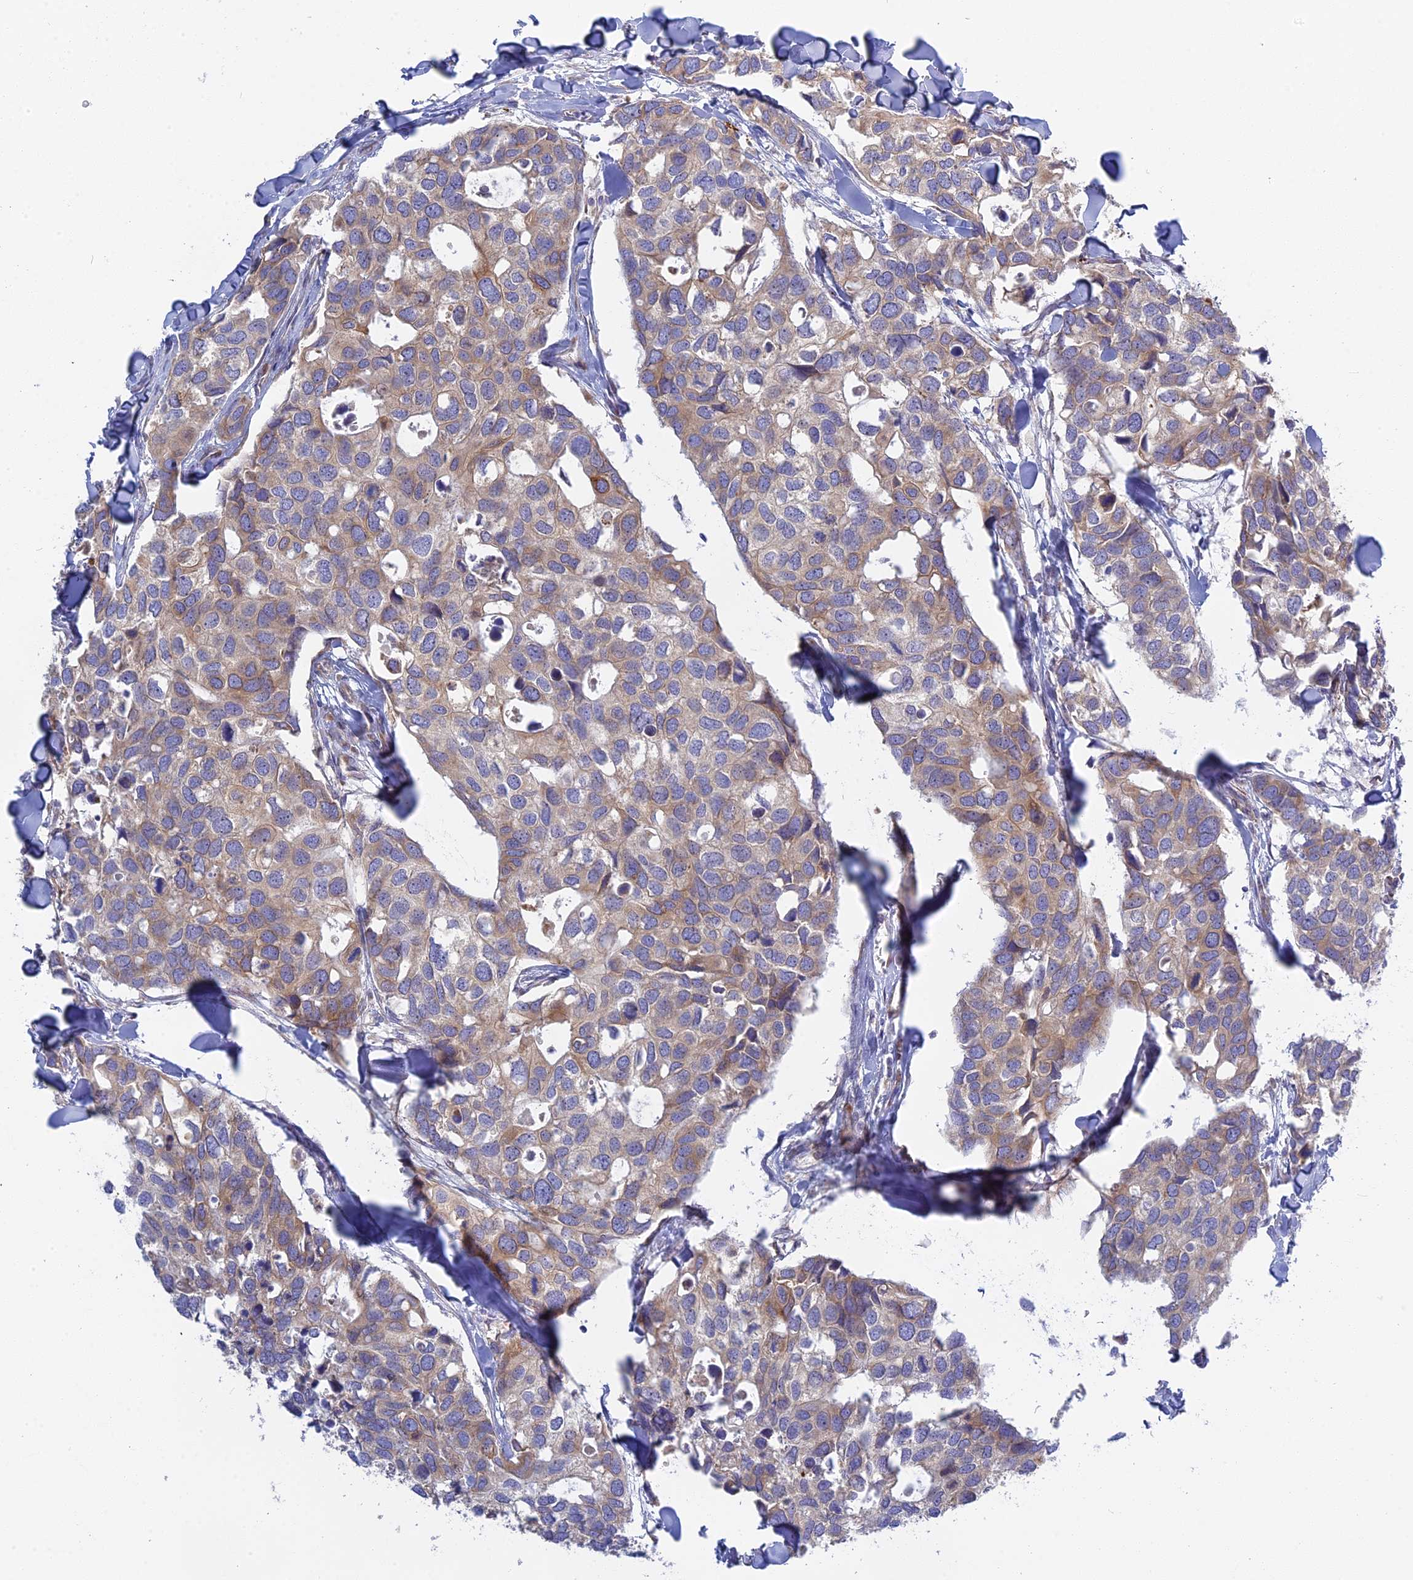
{"staining": {"intensity": "moderate", "quantity": "25%-75%", "location": "cytoplasmic/membranous"}, "tissue": "breast cancer", "cell_type": "Tumor cells", "image_type": "cancer", "snomed": [{"axis": "morphology", "description": "Duct carcinoma"}, {"axis": "topography", "description": "Breast"}], "caption": "Infiltrating ductal carcinoma (breast) stained with a protein marker exhibits moderate staining in tumor cells.", "gene": "TLCD1", "patient": {"sex": "female", "age": 83}}